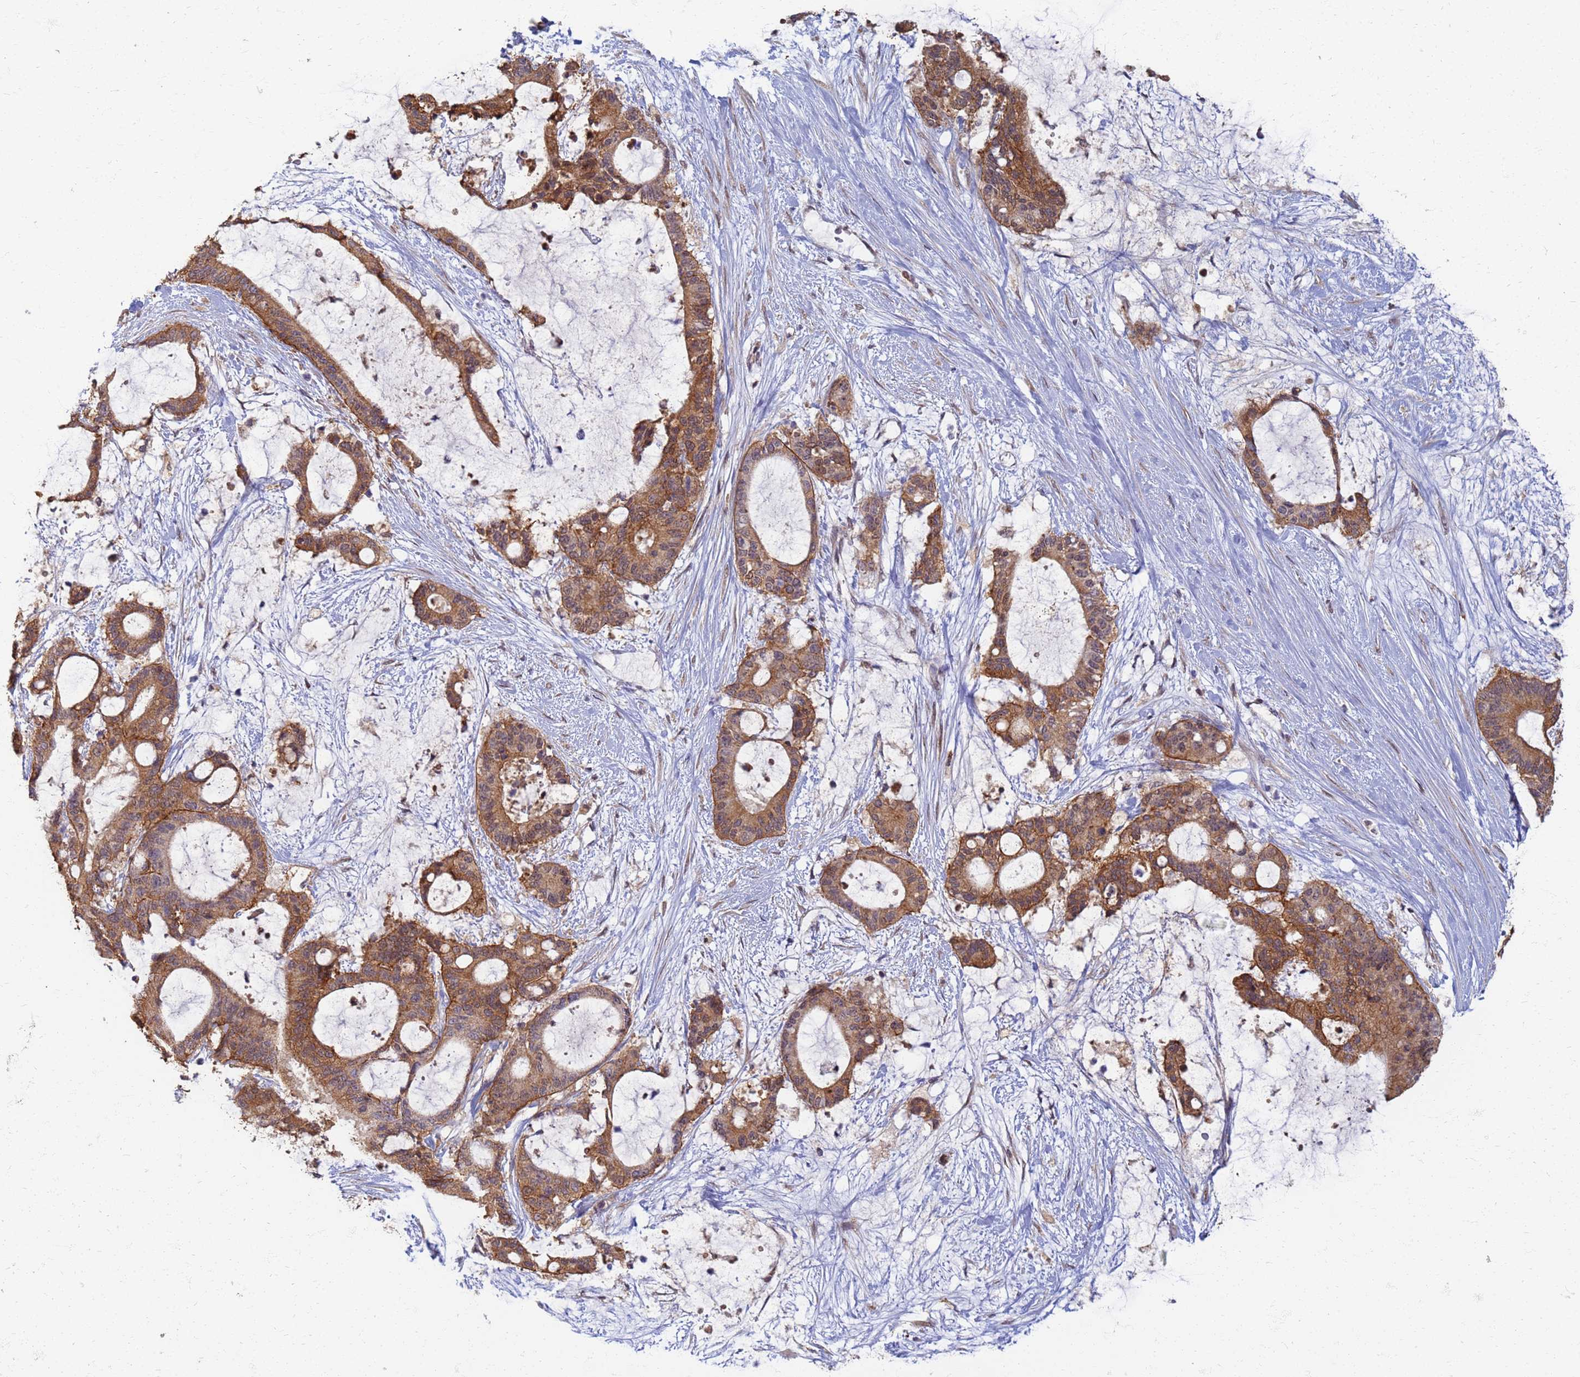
{"staining": {"intensity": "moderate", "quantity": ">75%", "location": "cytoplasmic/membranous"}, "tissue": "liver cancer", "cell_type": "Tumor cells", "image_type": "cancer", "snomed": [{"axis": "morphology", "description": "Normal tissue, NOS"}, {"axis": "morphology", "description": "Cholangiocarcinoma"}, {"axis": "topography", "description": "Liver"}, {"axis": "topography", "description": "Peripheral nerve tissue"}], "caption": "Cholangiocarcinoma (liver) stained with DAB immunohistochemistry (IHC) demonstrates medium levels of moderate cytoplasmic/membranous staining in approximately >75% of tumor cells.", "gene": "ITGB4", "patient": {"sex": "female", "age": 73}}